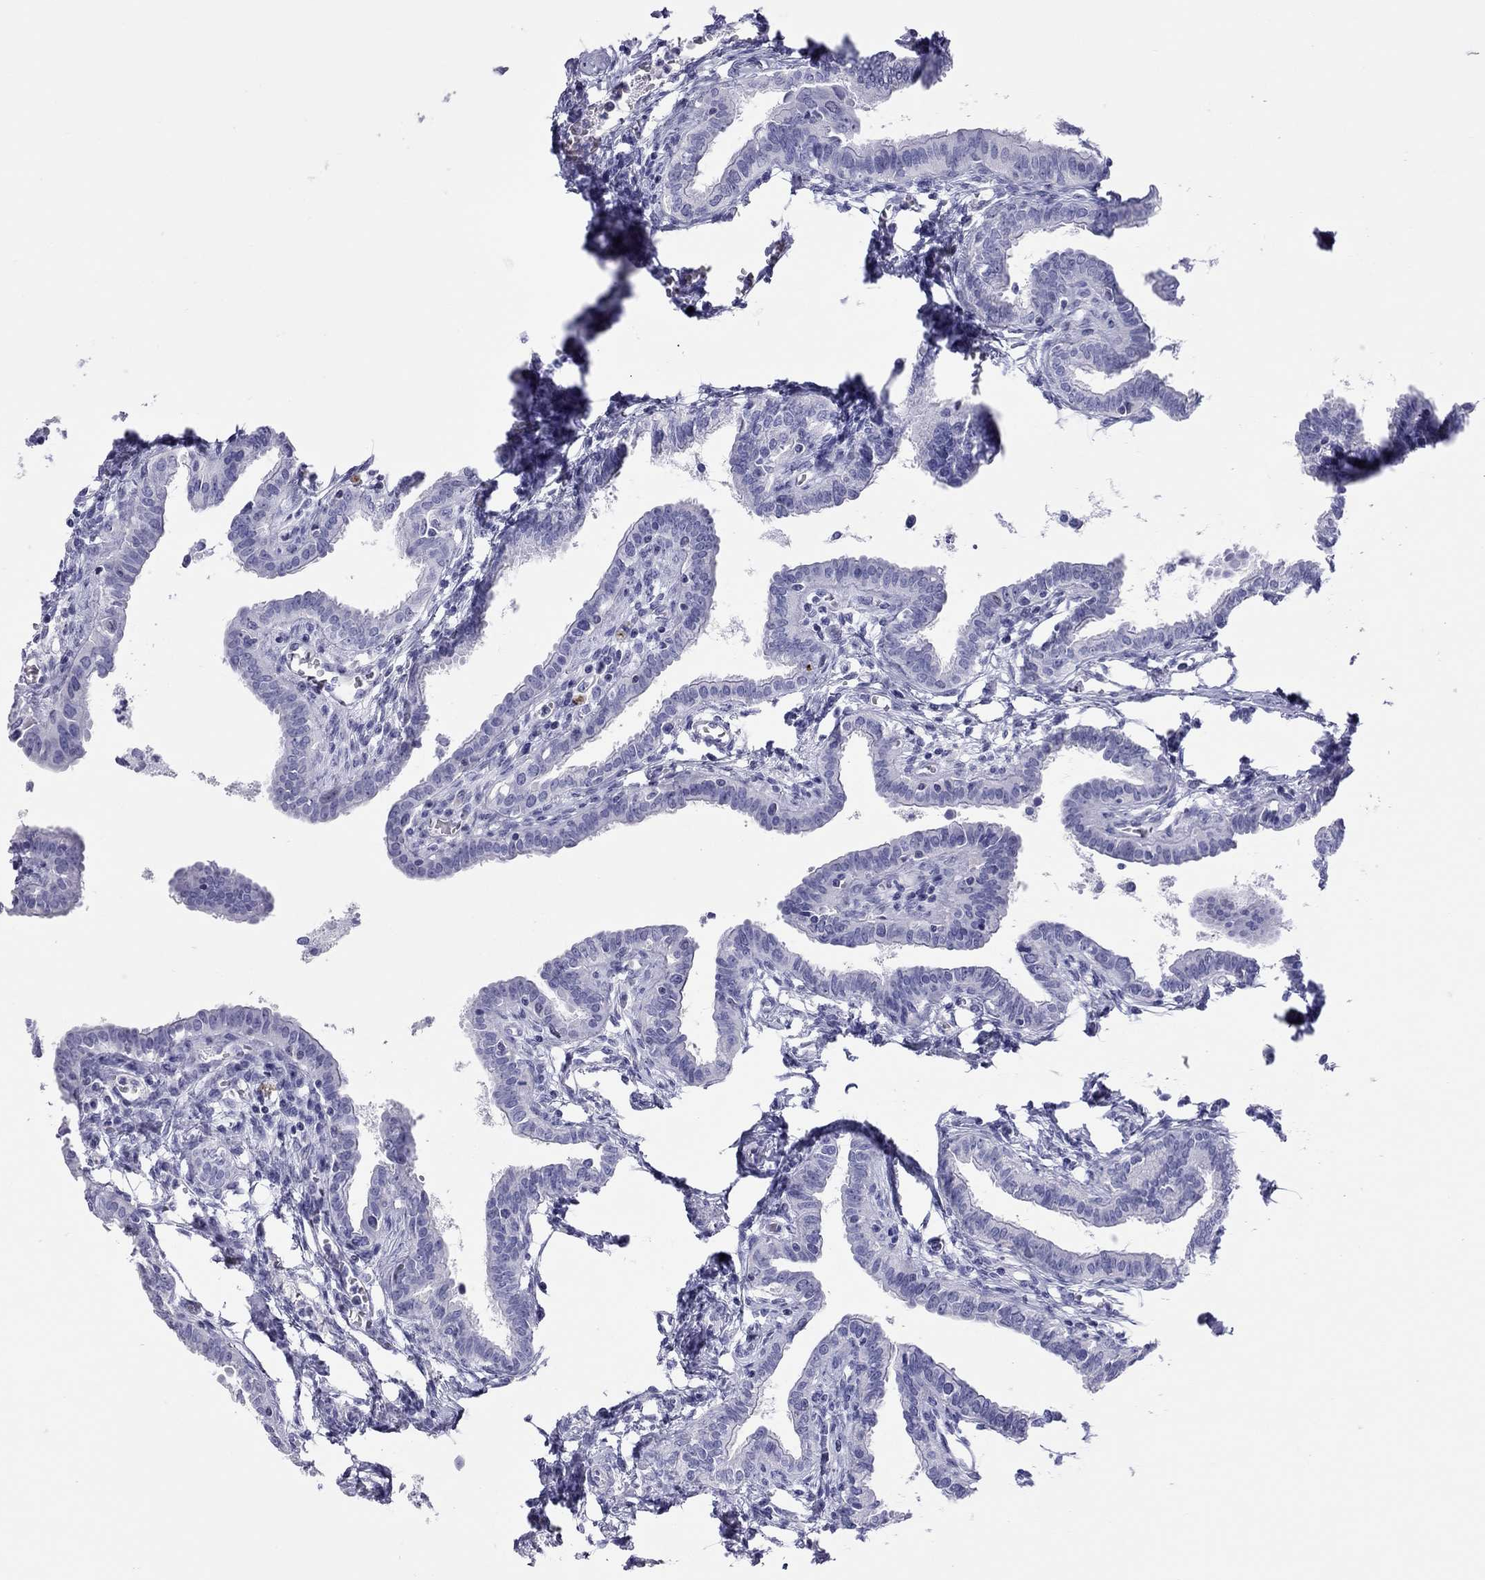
{"staining": {"intensity": "negative", "quantity": "none", "location": "none"}, "tissue": "fallopian tube", "cell_type": "Glandular cells", "image_type": "normal", "snomed": [{"axis": "morphology", "description": "Normal tissue, NOS"}, {"axis": "morphology", "description": "Carcinoma, endometroid"}, {"axis": "topography", "description": "Fallopian tube"}, {"axis": "topography", "description": "Ovary"}], "caption": "IHC image of benign human fallopian tube stained for a protein (brown), which shows no positivity in glandular cells. (DAB immunohistochemistry (IHC), high magnification).", "gene": "STAG3", "patient": {"sex": "female", "age": 42}}